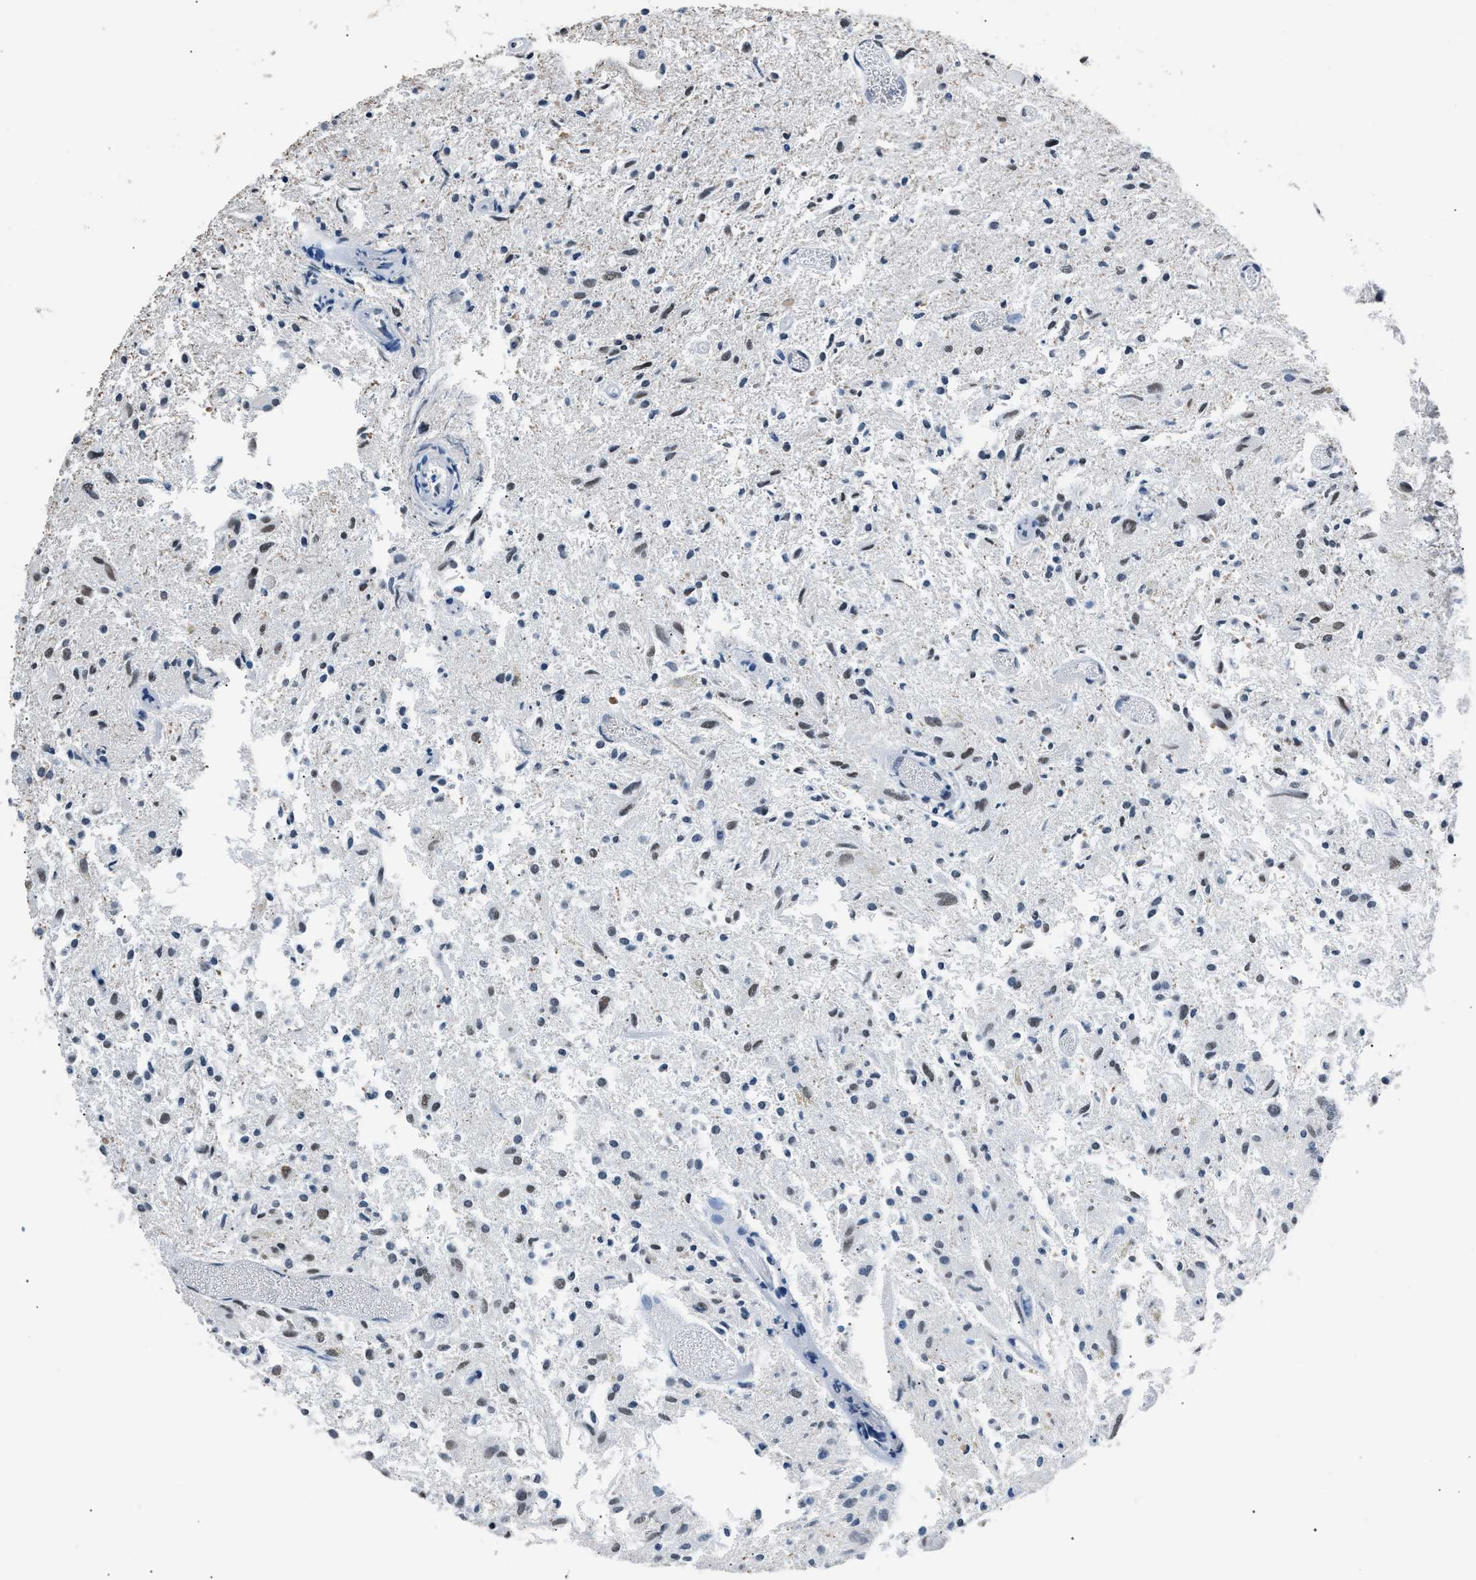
{"staining": {"intensity": "weak", "quantity": "<25%", "location": "nuclear"}, "tissue": "glioma", "cell_type": "Tumor cells", "image_type": "cancer", "snomed": [{"axis": "morphology", "description": "Glioma, malignant, High grade"}, {"axis": "topography", "description": "Brain"}], "caption": "Immunohistochemistry (IHC) photomicrograph of neoplastic tissue: human malignant glioma (high-grade) stained with DAB exhibits no significant protein positivity in tumor cells.", "gene": "CCAR2", "patient": {"sex": "female", "age": 59}}